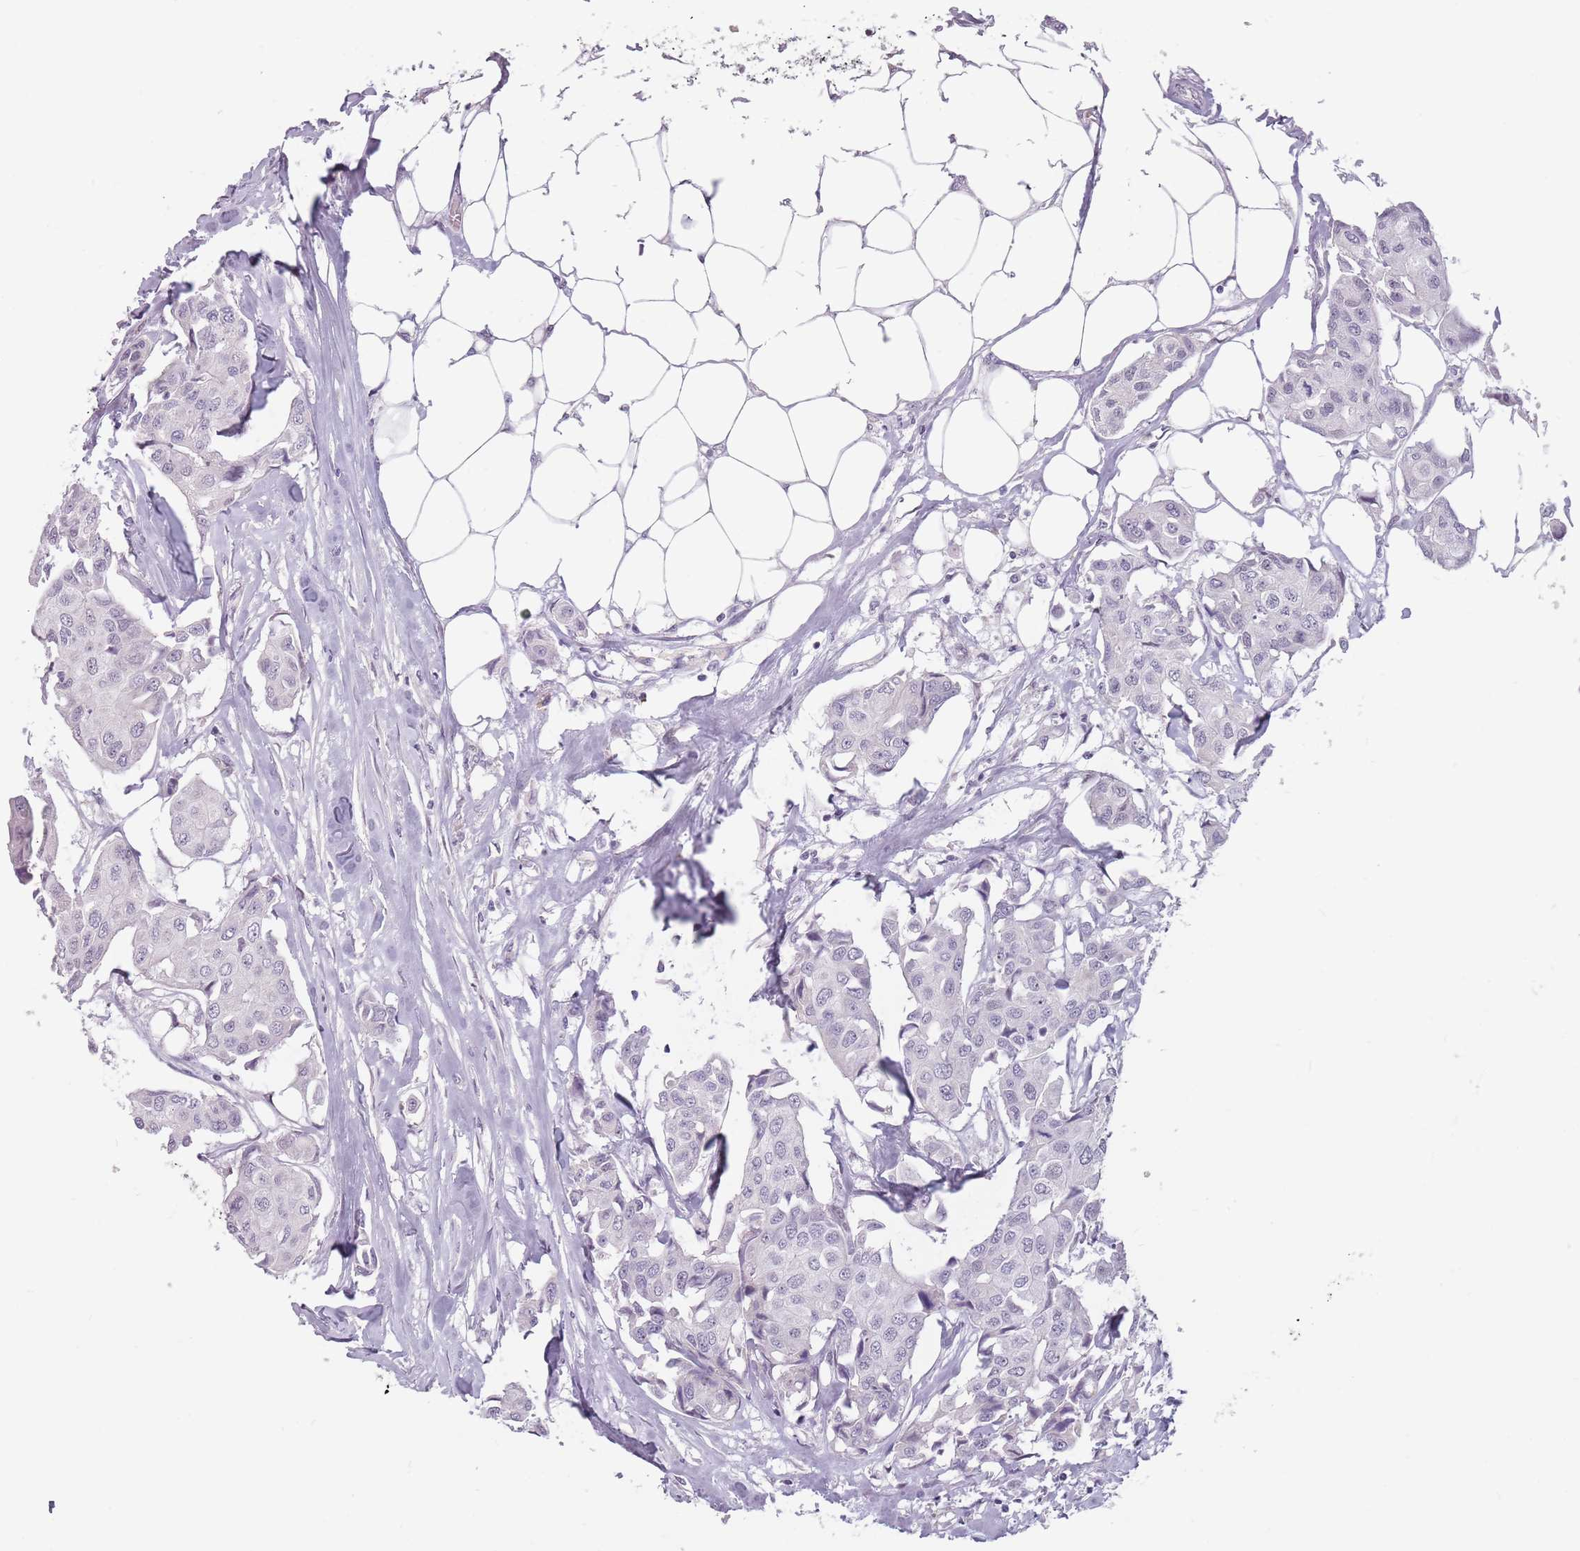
{"staining": {"intensity": "negative", "quantity": "none", "location": "none"}, "tissue": "breast cancer", "cell_type": "Tumor cells", "image_type": "cancer", "snomed": [{"axis": "morphology", "description": "Duct carcinoma"}, {"axis": "topography", "description": "Breast"}, {"axis": "topography", "description": "Lymph node"}], "caption": "Tumor cells show no significant positivity in breast intraductal carcinoma. (DAB IHC, high magnification).", "gene": "PTCHD1", "patient": {"sex": "female", "age": 80}}